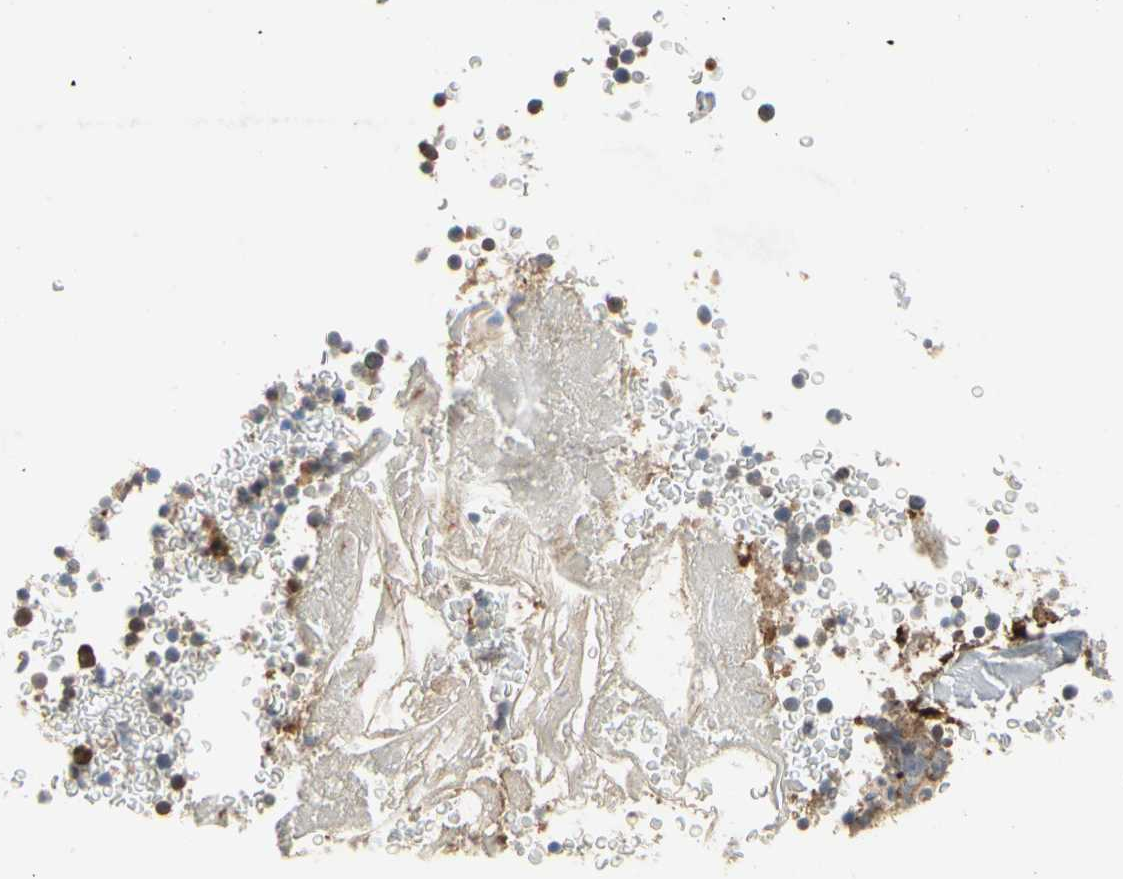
{"staining": {"intensity": "moderate", "quantity": "25%-75%", "location": "cytoplasmic/membranous"}, "tissue": "bone marrow", "cell_type": "Hematopoietic cells", "image_type": "normal", "snomed": [{"axis": "morphology", "description": "Normal tissue, NOS"}, {"axis": "topography", "description": "Bone marrow"}], "caption": "Immunohistochemistry (IHC) of normal bone marrow displays medium levels of moderate cytoplasmic/membranous positivity in about 25%-75% of hematopoietic cells.", "gene": "TDRP", "patient": {"sex": "male"}}